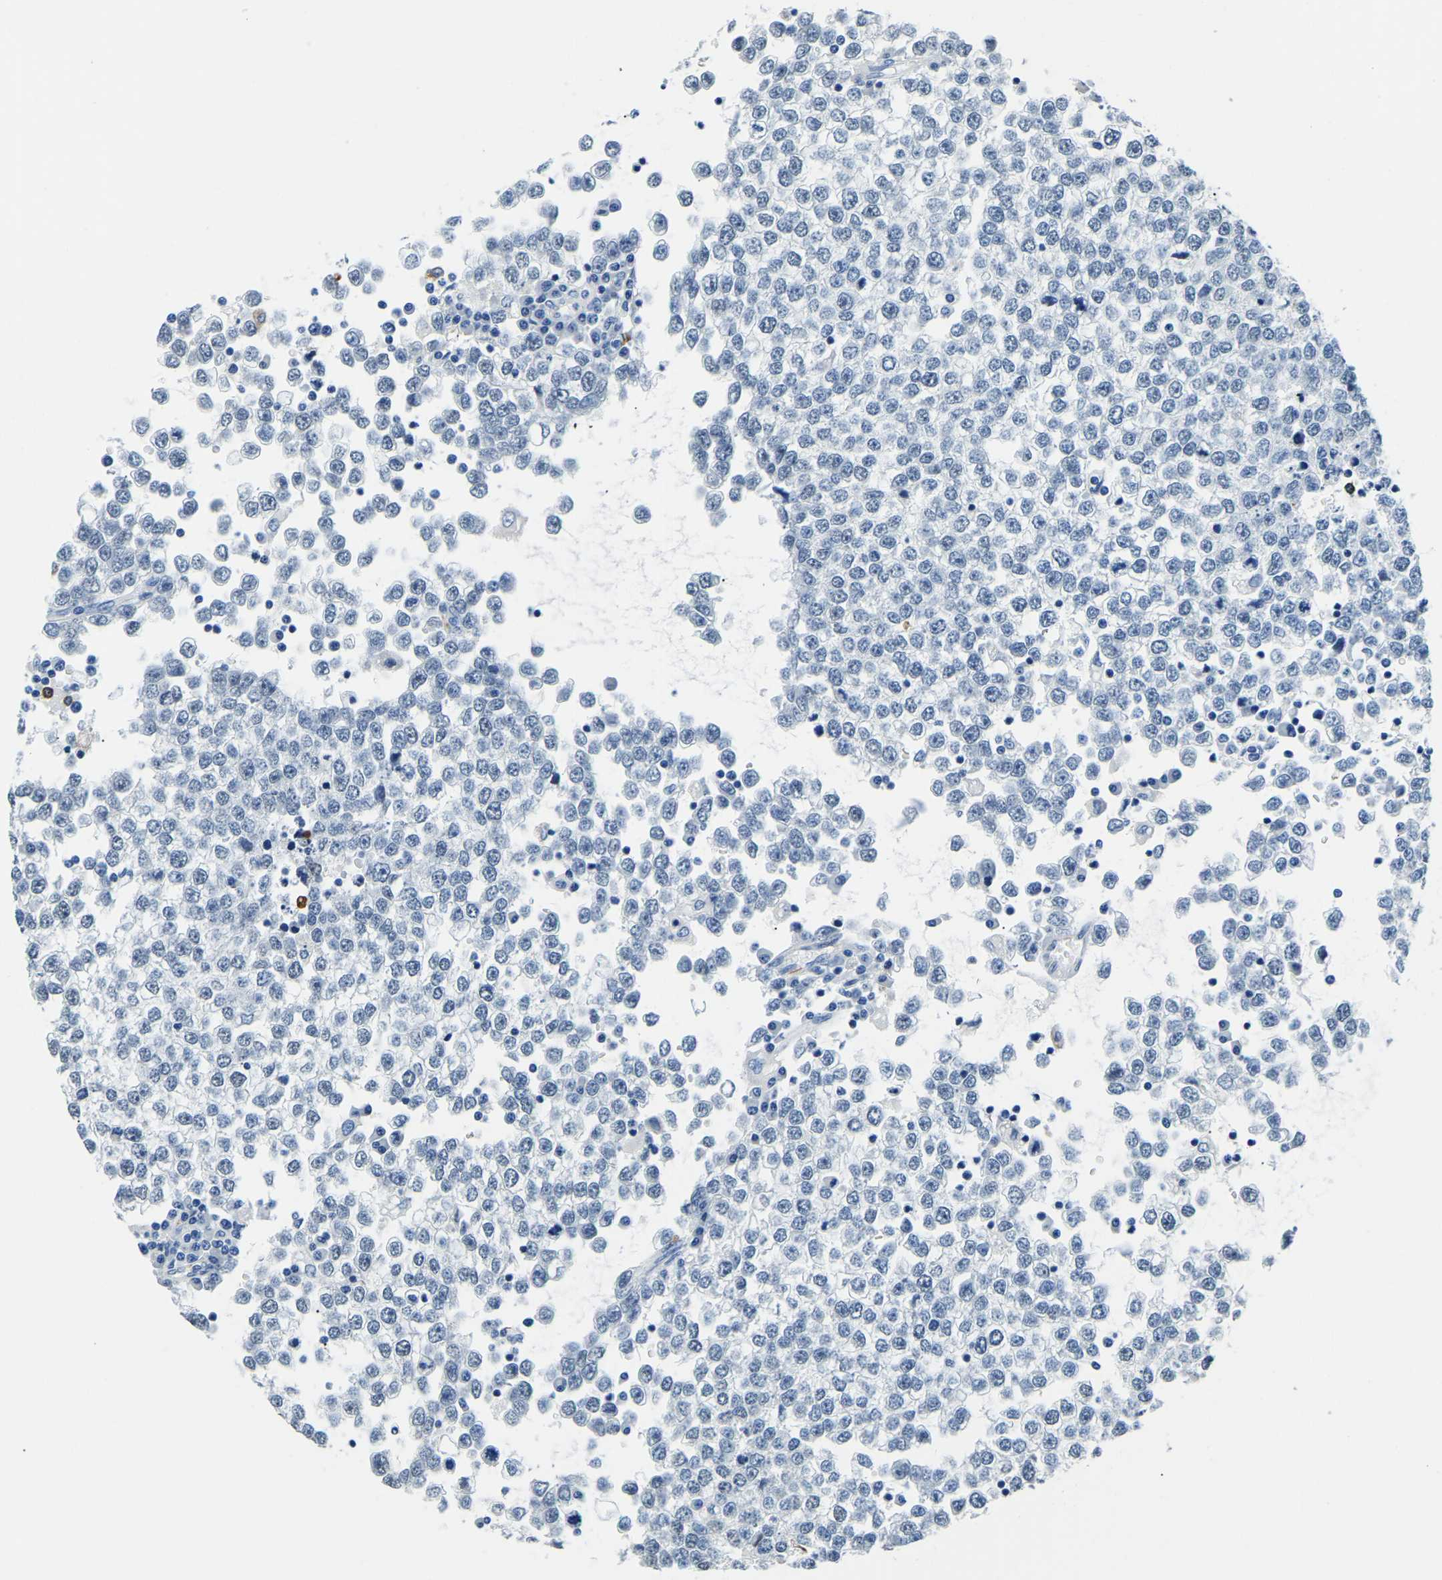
{"staining": {"intensity": "negative", "quantity": "none", "location": "none"}, "tissue": "testis cancer", "cell_type": "Tumor cells", "image_type": "cancer", "snomed": [{"axis": "morphology", "description": "Seminoma, NOS"}, {"axis": "topography", "description": "Testis"}], "caption": "Immunohistochemistry of human testis cancer demonstrates no staining in tumor cells.", "gene": "MS4A3", "patient": {"sex": "male", "age": 65}}